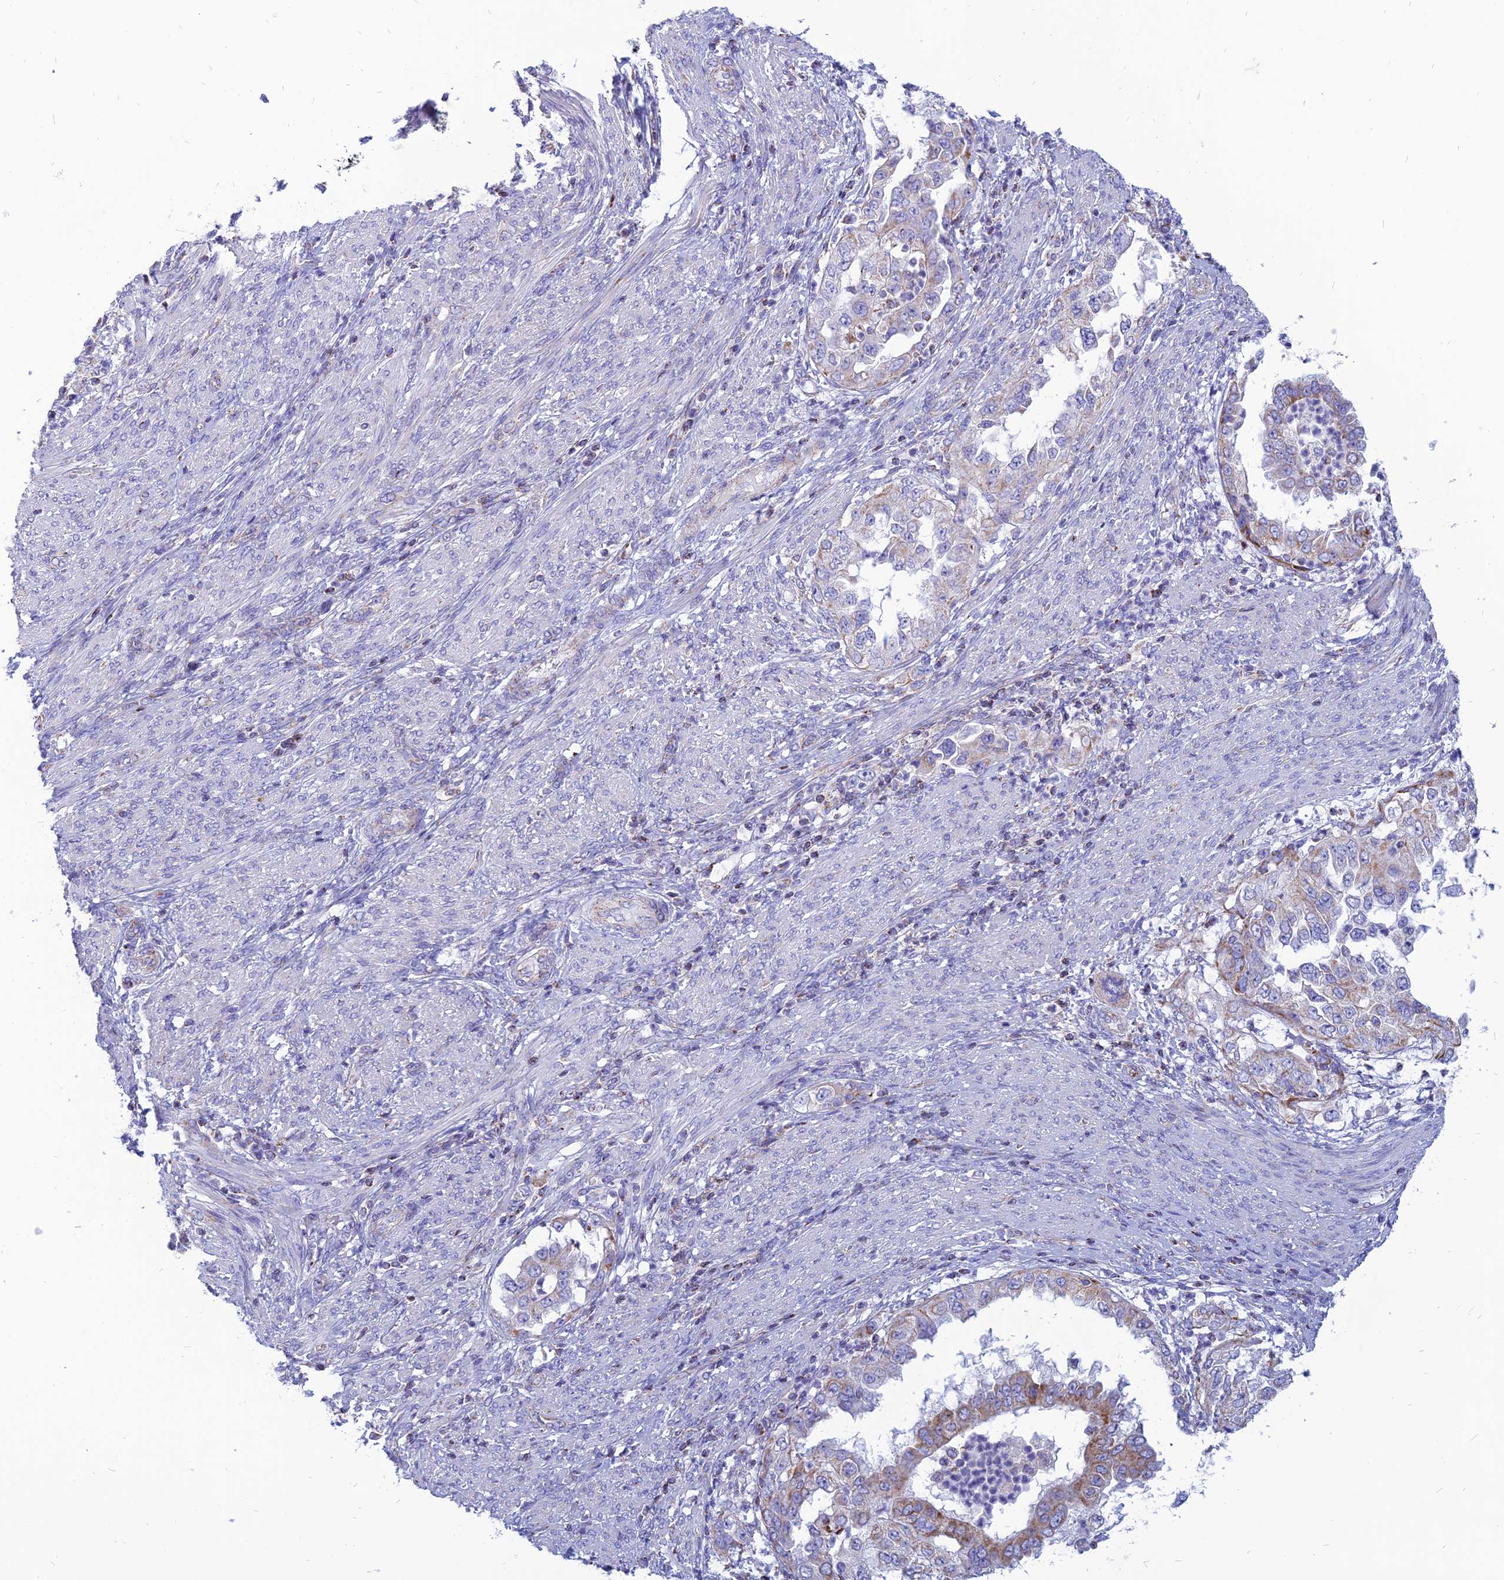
{"staining": {"intensity": "moderate", "quantity": "<25%", "location": "cytoplasmic/membranous"}, "tissue": "endometrial cancer", "cell_type": "Tumor cells", "image_type": "cancer", "snomed": [{"axis": "morphology", "description": "Adenocarcinoma, NOS"}, {"axis": "topography", "description": "Endometrium"}], "caption": "Brown immunohistochemical staining in human endometrial adenocarcinoma demonstrates moderate cytoplasmic/membranous expression in approximately <25% of tumor cells.", "gene": "PACC1", "patient": {"sex": "female", "age": 85}}